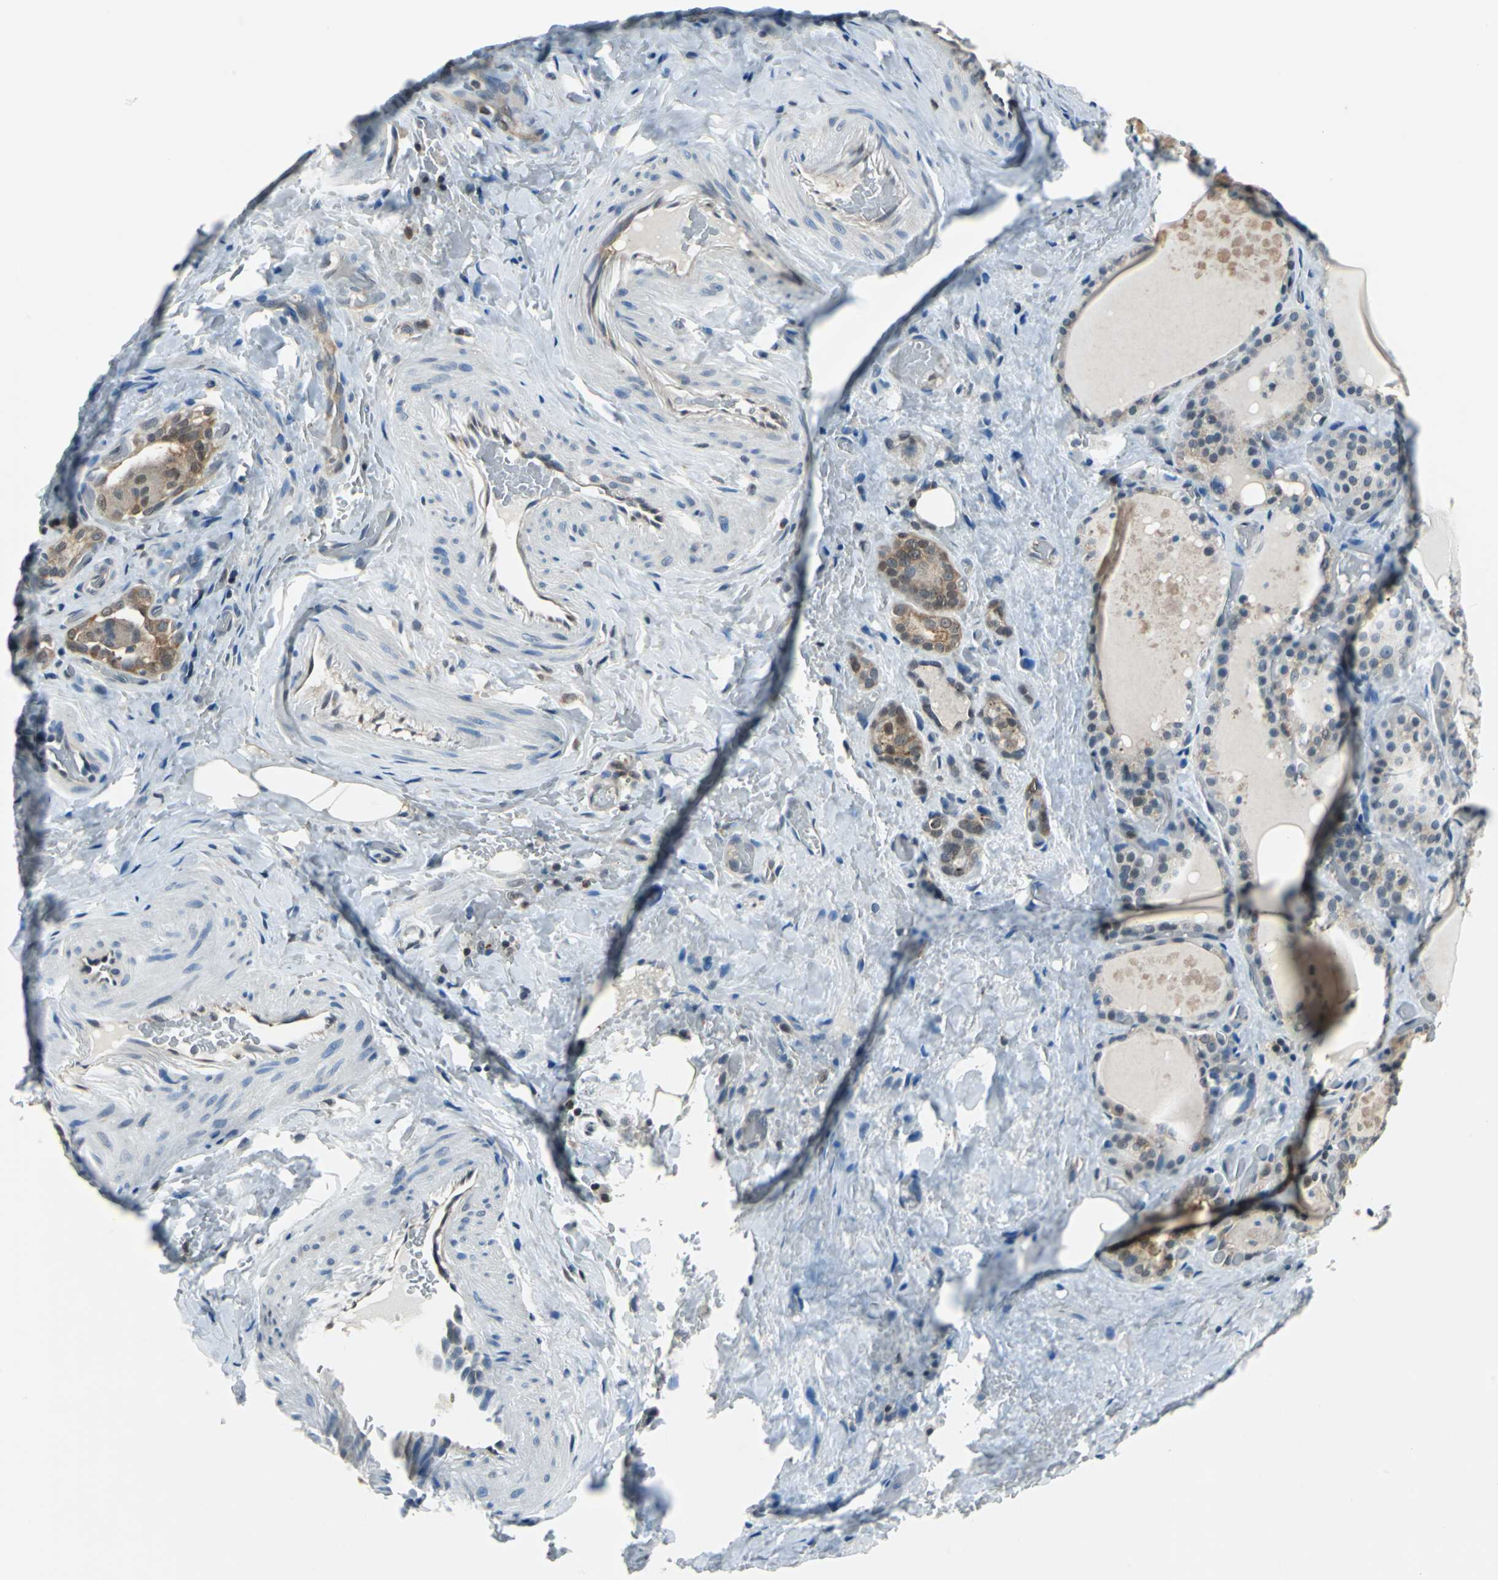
{"staining": {"intensity": "moderate", "quantity": "25%-75%", "location": "cytoplasmic/membranous"}, "tissue": "thyroid gland", "cell_type": "Glandular cells", "image_type": "normal", "snomed": [{"axis": "morphology", "description": "Normal tissue, NOS"}, {"axis": "topography", "description": "Thyroid gland"}], "caption": "This is an image of IHC staining of benign thyroid gland, which shows moderate staining in the cytoplasmic/membranous of glandular cells.", "gene": "PSME1", "patient": {"sex": "male", "age": 61}}